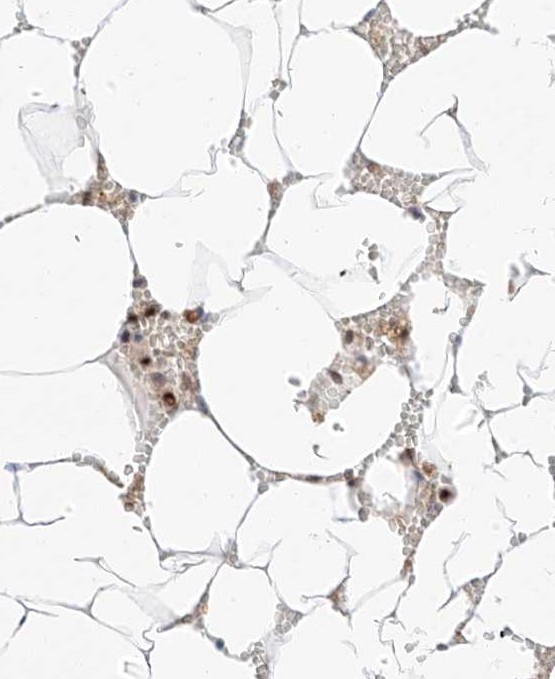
{"staining": {"intensity": "strong", "quantity": "25%-75%", "location": "nuclear"}, "tissue": "bone marrow", "cell_type": "Hematopoietic cells", "image_type": "normal", "snomed": [{"axis": "morphology", "description": "Normal tissue, NOS"}, {"axis": "topography", "description": "Bone marrow"}], "caption": "There is high levels of strong nuclear expression in hematopoietic cells of normal bone marrow, as demonstrated by immunohistochemical staining (brown color).", "gene": "HDAC9", "patient": {"sex": "male", "age": 70}}